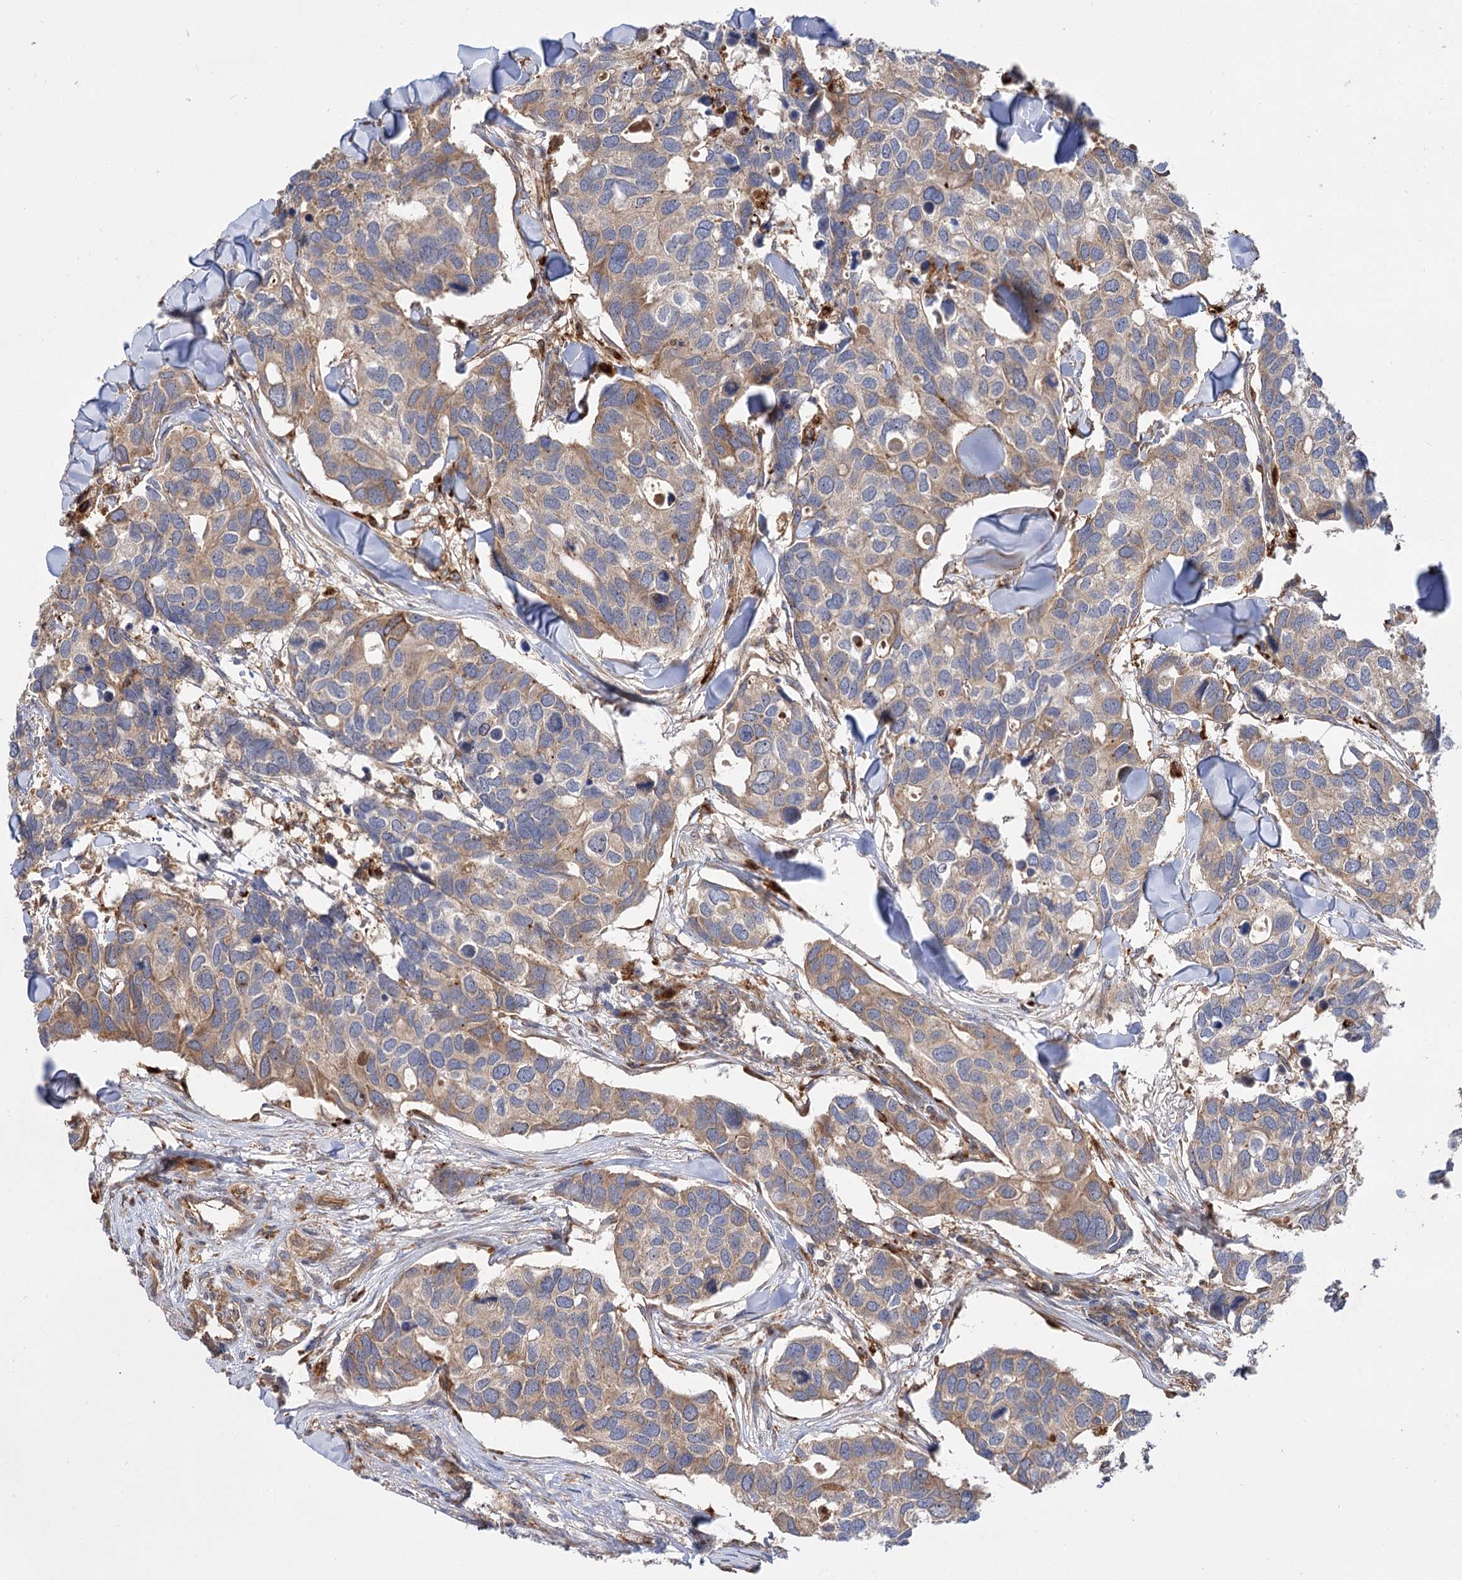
{"staining": {"intensity": "moderate", "quantity": "<25%", "location": "cytoplasmic/membranous"}, "tissue": "breast cancer", "cell_type": "Tumor cells", "image_type": "cancer", "snomed": [{"axis": "morphology", "description": "Duct carcinoma"}, {"axis": "topography", "description": "Breast"}], "caption": "IHC of human breast cancer demonstrates low levels of moderate cytoplasmic/membranous staining in approximately <25% of tumor cells.", "gene": "PATL1", "patient": {"sex": "female", "age": 83}}